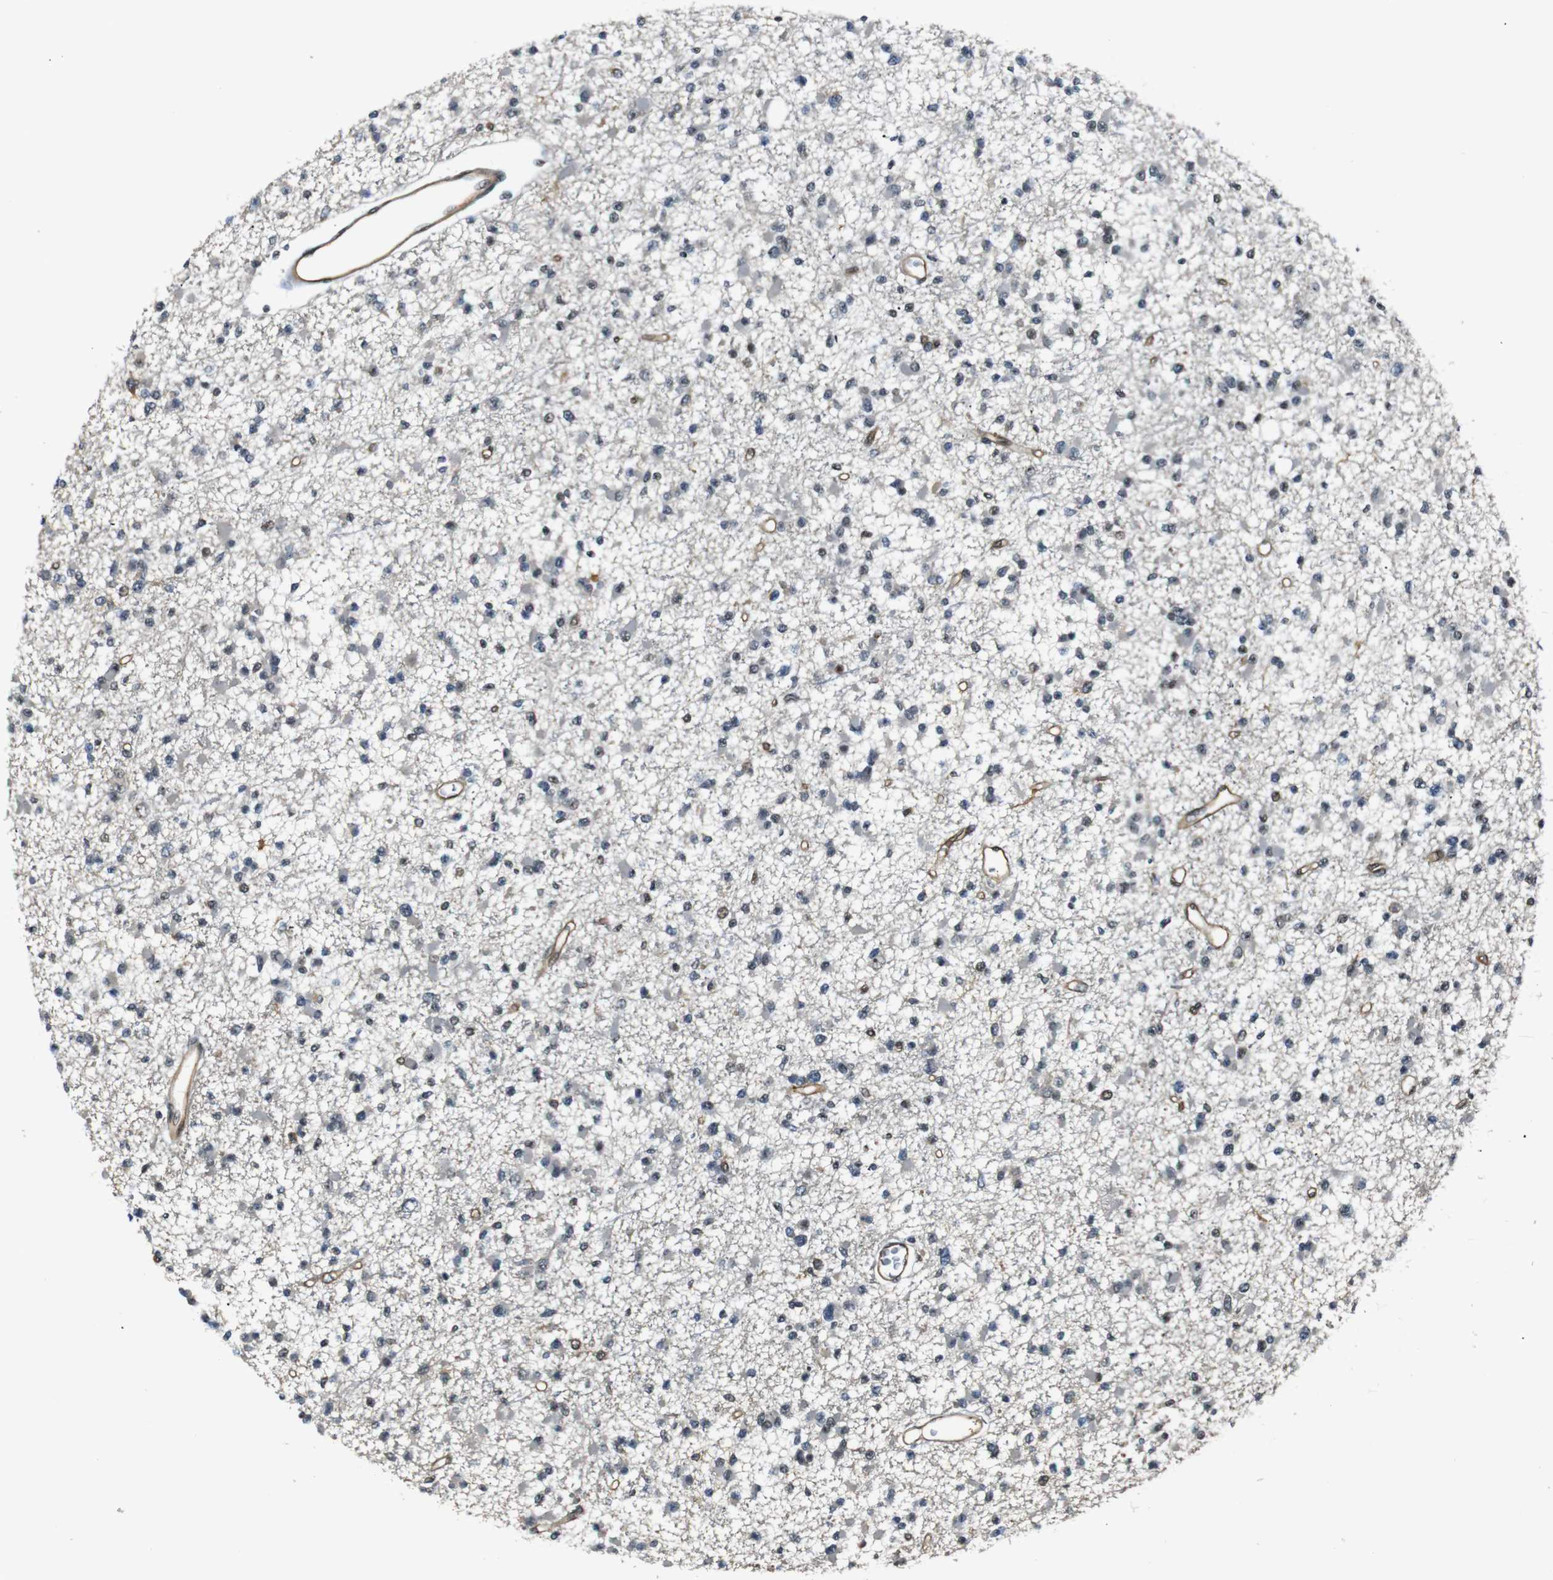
{"staining": {"intensity": "moderate", "quantity": "<25%", "location": "nuclear"}, "tissue": "glioma", "cell_type": "Tumor cells", "image_type": "cancer", "snomed": [{"axis": "morphology", "description": "Glioma, malignant, Low grade"}, {"axis": "topography", "description": "Brain"}], "caption": "High-power microscopy captured an immunohistochemistry photomicrograph of glioma, revealing moderate nuclear positivity in about <25% of tumor cells.", "gene": "PARN", "patient": {"sex": "female", "age": 22}}